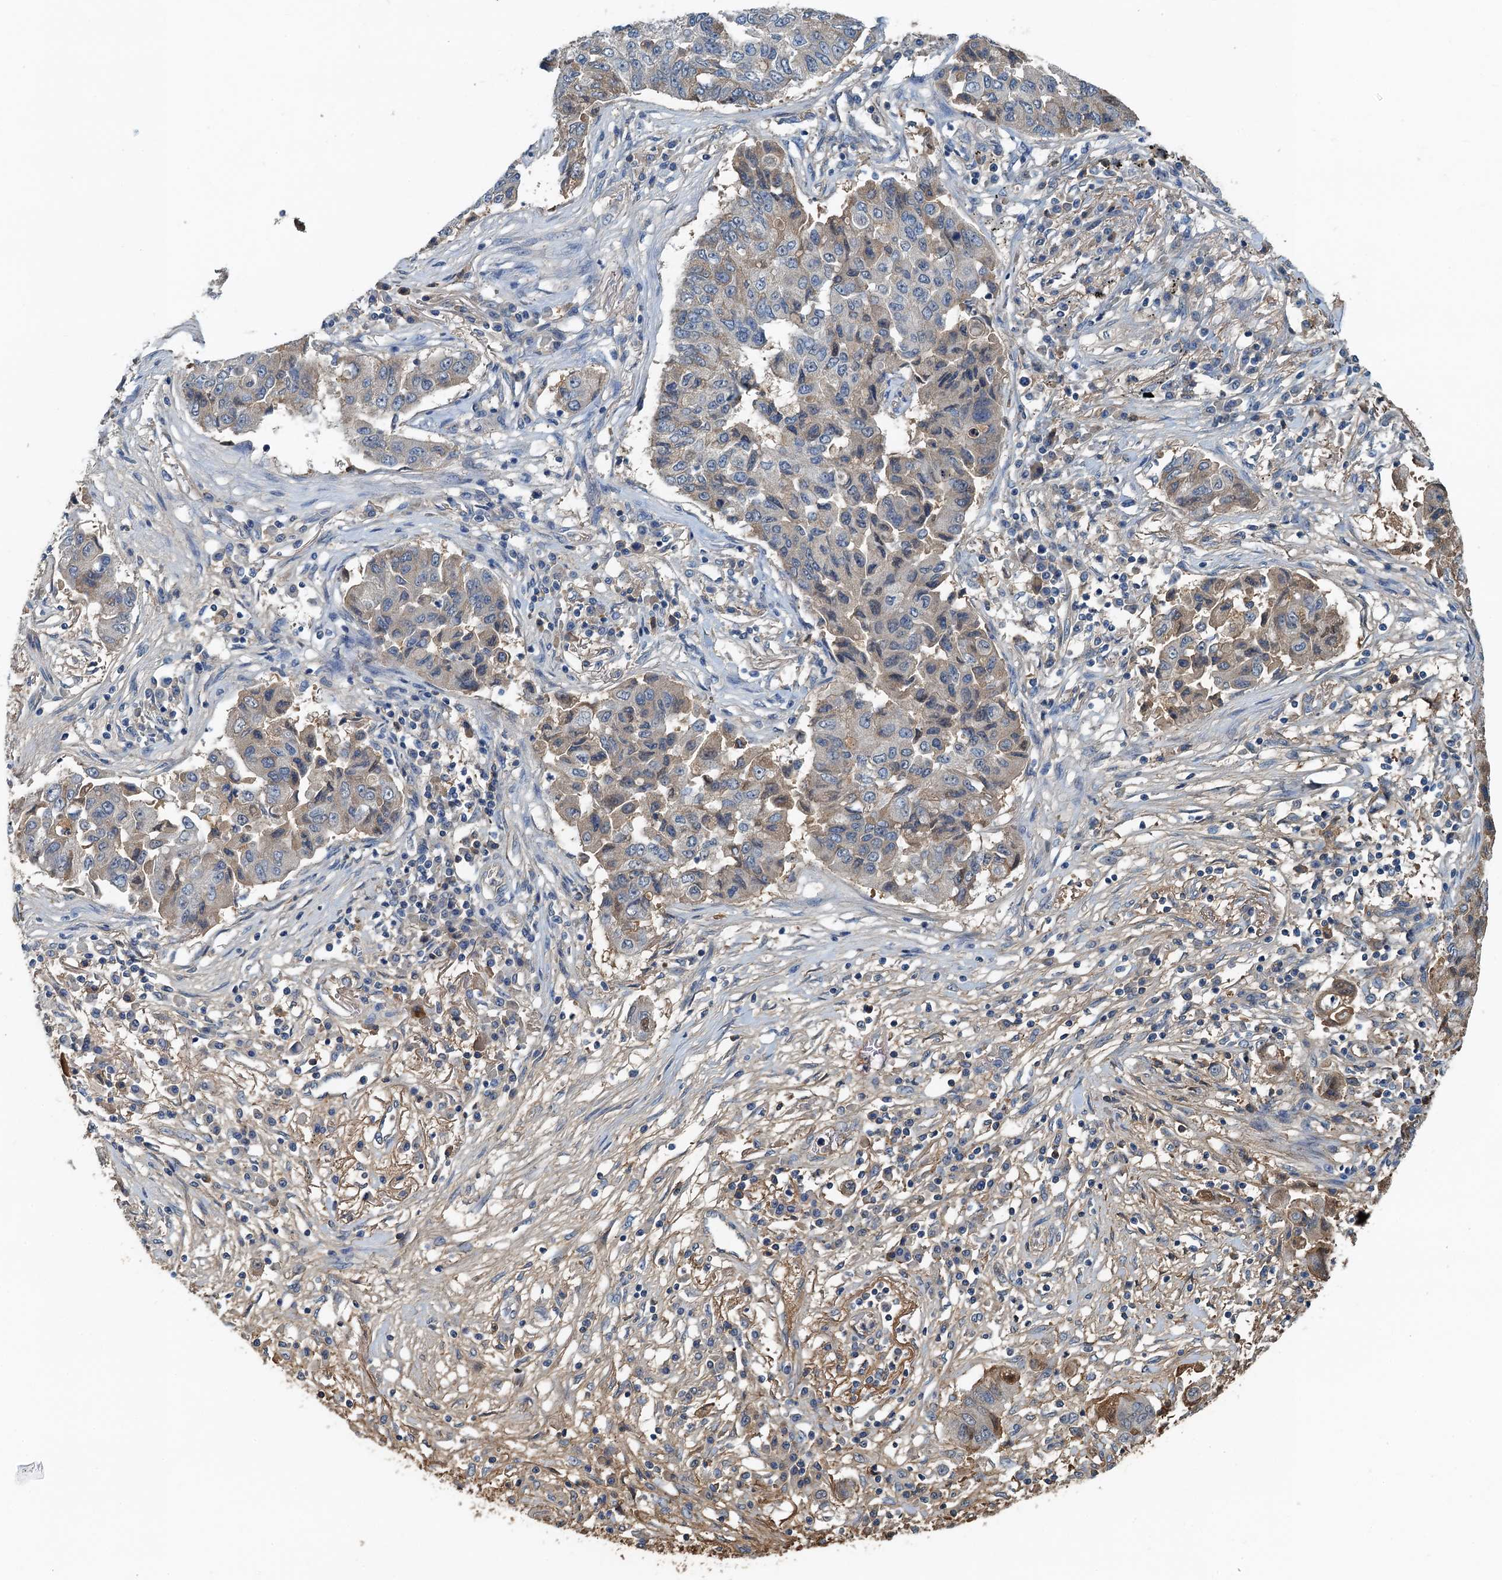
{"staining": {"intensity": "moderate", "quantity": "<25%", "location": "cytoplasmic/membranous"}, "tissue": "lung cancer", "cell_type": "Tumor cells", "image_type": "cancer", "snomed": [{"axis": "morphology", "description": "Squamous cell carcinoma, NOS"}, {"axis": "topography", "description": "Lung"}], "caption": "IHC photomicrograph of neoplastic tissue: squamous cell carcinoma (lung) stained using immunohistochemistry (IHC) displays low levels of moderate protein expression localized specifically in the cytoplasmic/membranous of tumor cells, appearing as a cytoplasmic/membranous brown color.", "gene": "LSM14B", "patient": {"sex": "male", "age": 74}}